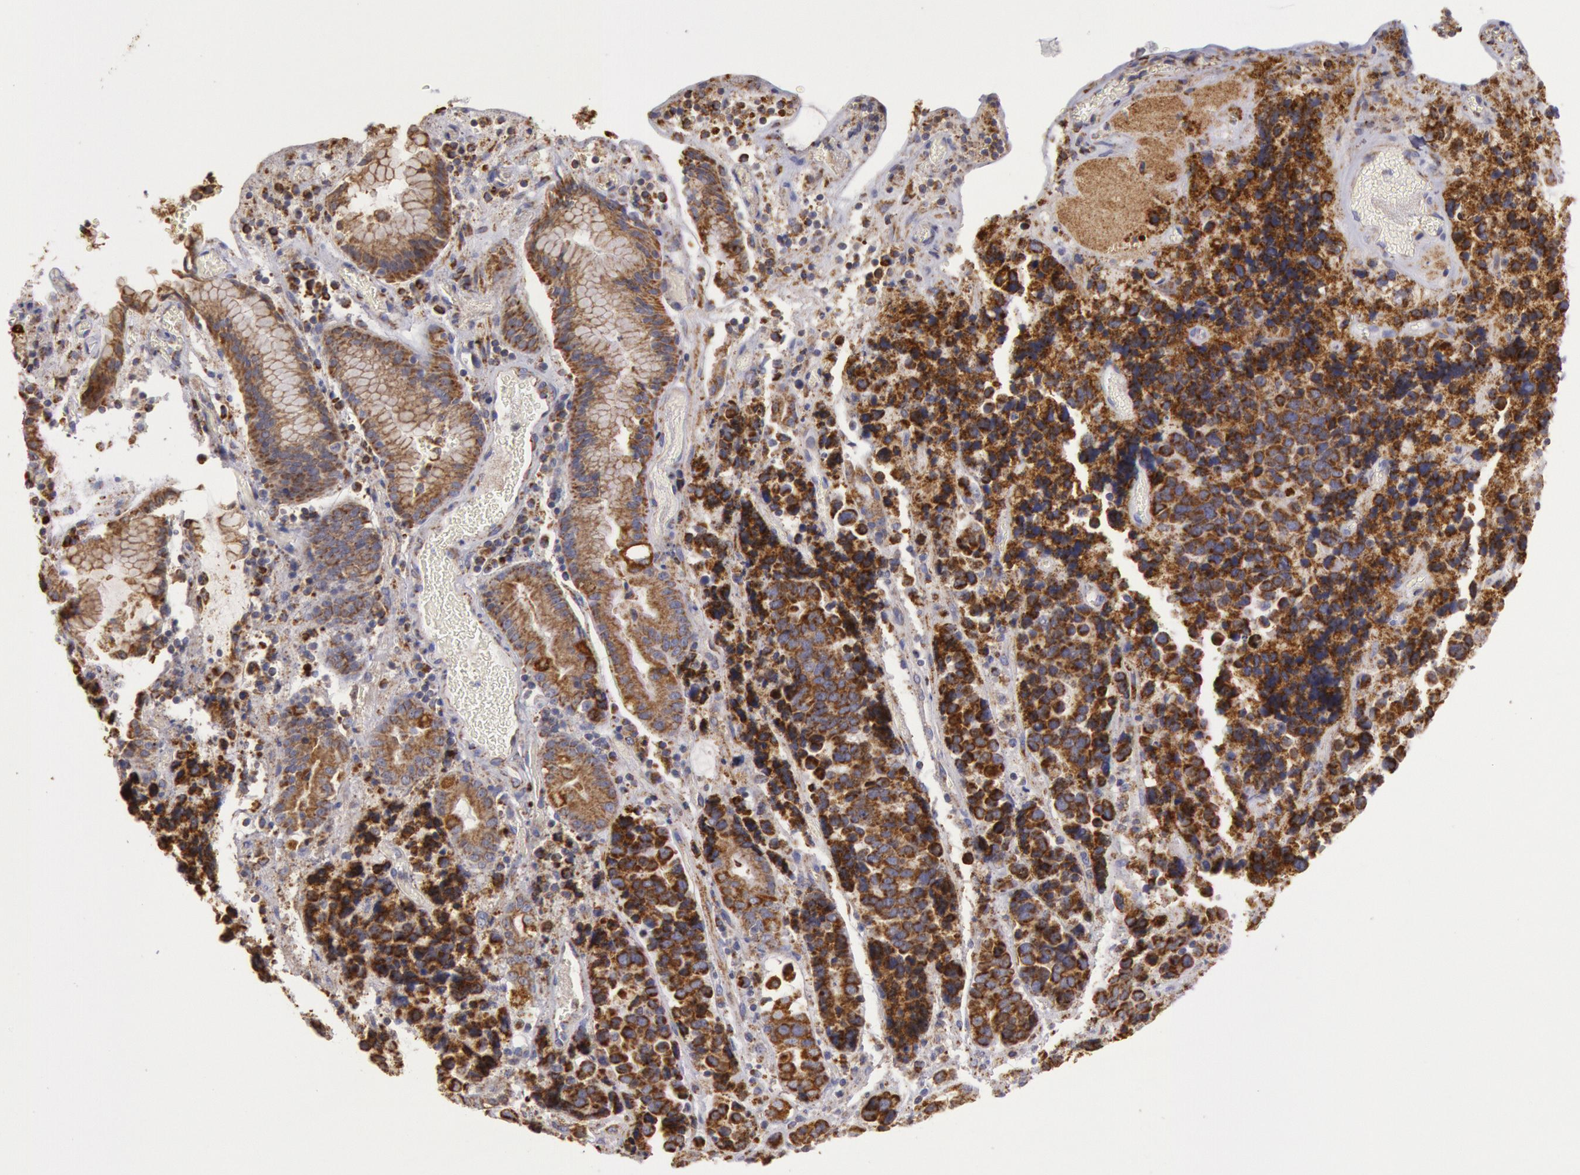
{"staining": {"intensity": "strong", "quantity": ">75%", "location": "cytoplasmic/membranous"}, "tissue": "stomach cancer", "cell_type": "Tumor cells", "image_type": "cancer", "snomed": [{"axis": "morphology", "description": "Adenocarcinoma, NOS"}, {"axis": "topography", "description": "Stomach, upper"}], "caption": "Tumor cells show high levels of strong cytoplasmic/membranous staining in about >75% of cells in stomach cancer (adenocarcinoma).", "gene": "CYC1", "patient": {"sex": "male", "age": 71}}